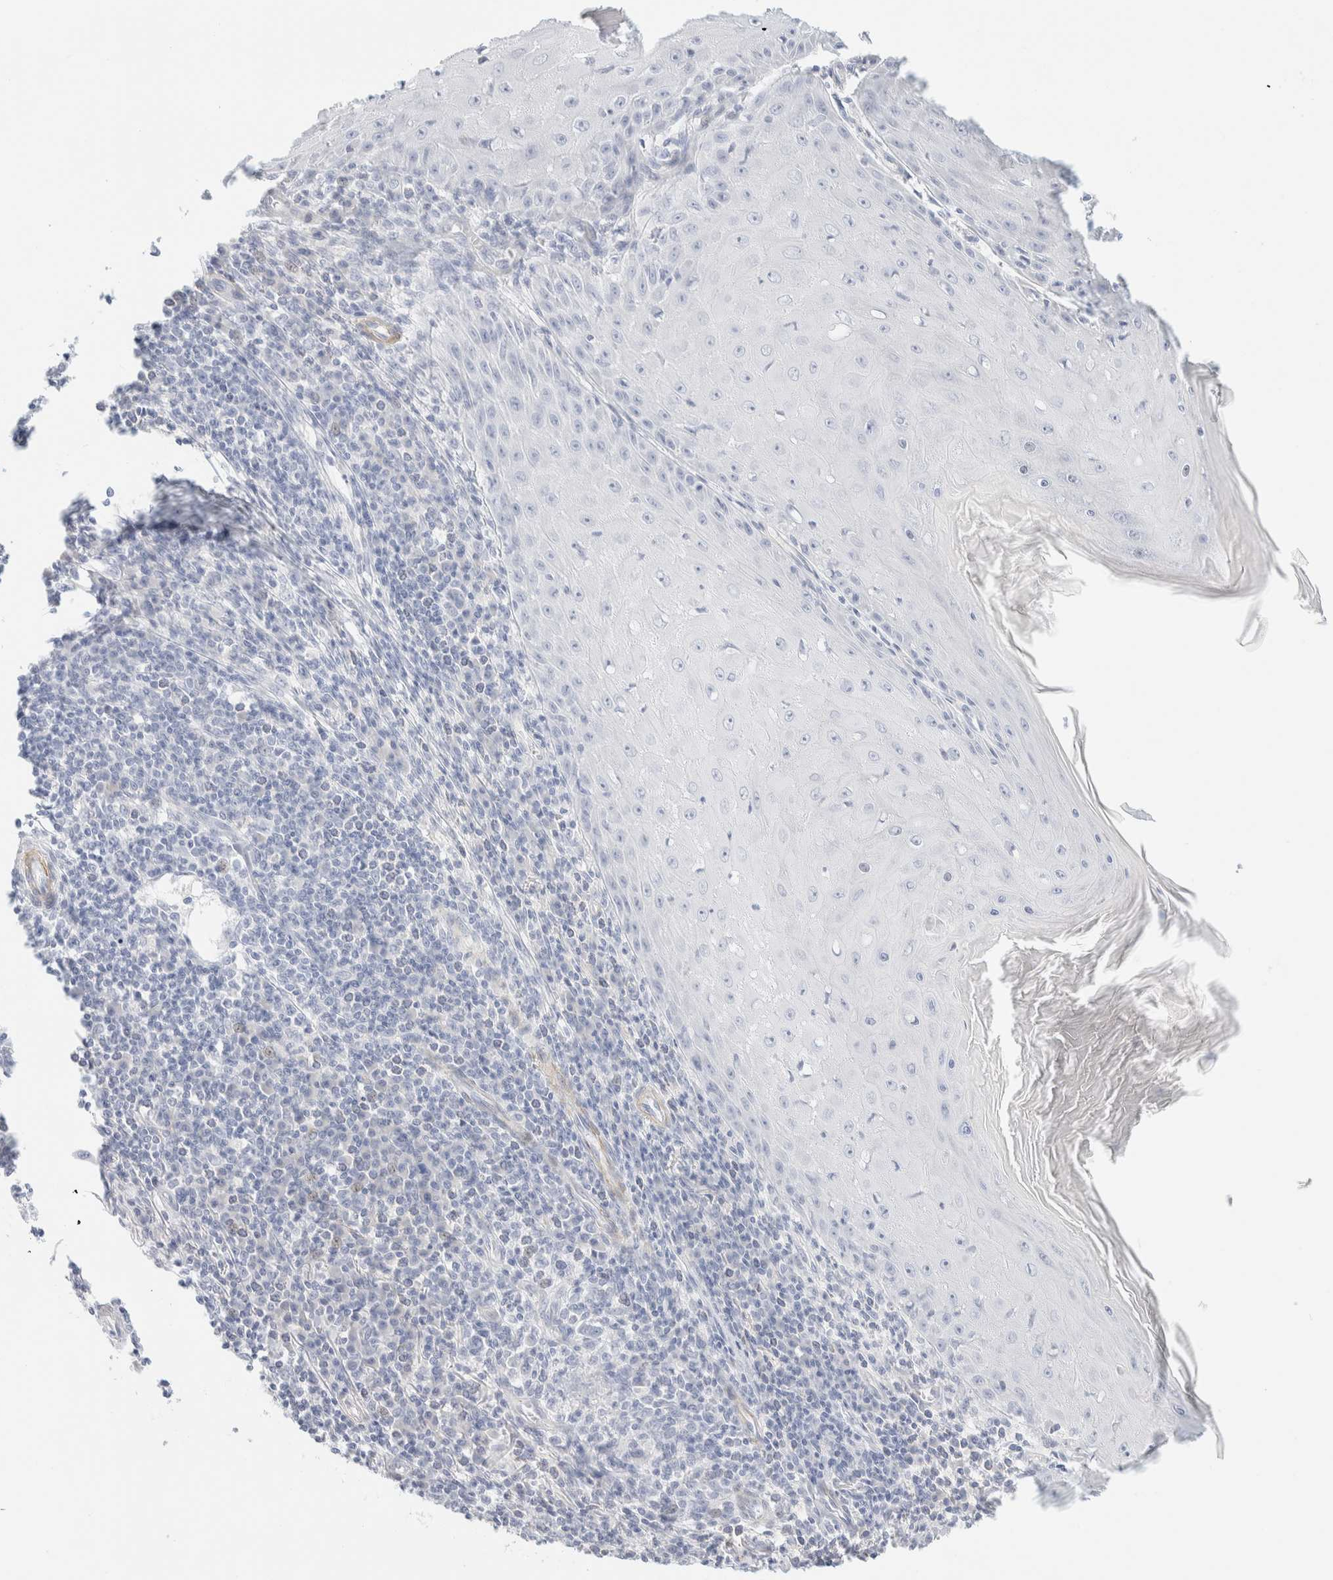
{"staining": {"intensity": "negative", "quantity": "none", "location": "none"}, "tissue": "skin cancer", "cell_type": "Tumor cells", "image_type": "cancer", "snomed": [{"axis": "morphology", "description": "Squamous cell carcinoma, NOS"}, {"axis": "topography", "description": "Skin"}], "caption": "An image of skin cancer (squamous cell carcinoma) stained for a protein displays no brown staining in tumor cells.", "gene": "AFMID", "patient": {"sex": "female", "age": 73}}